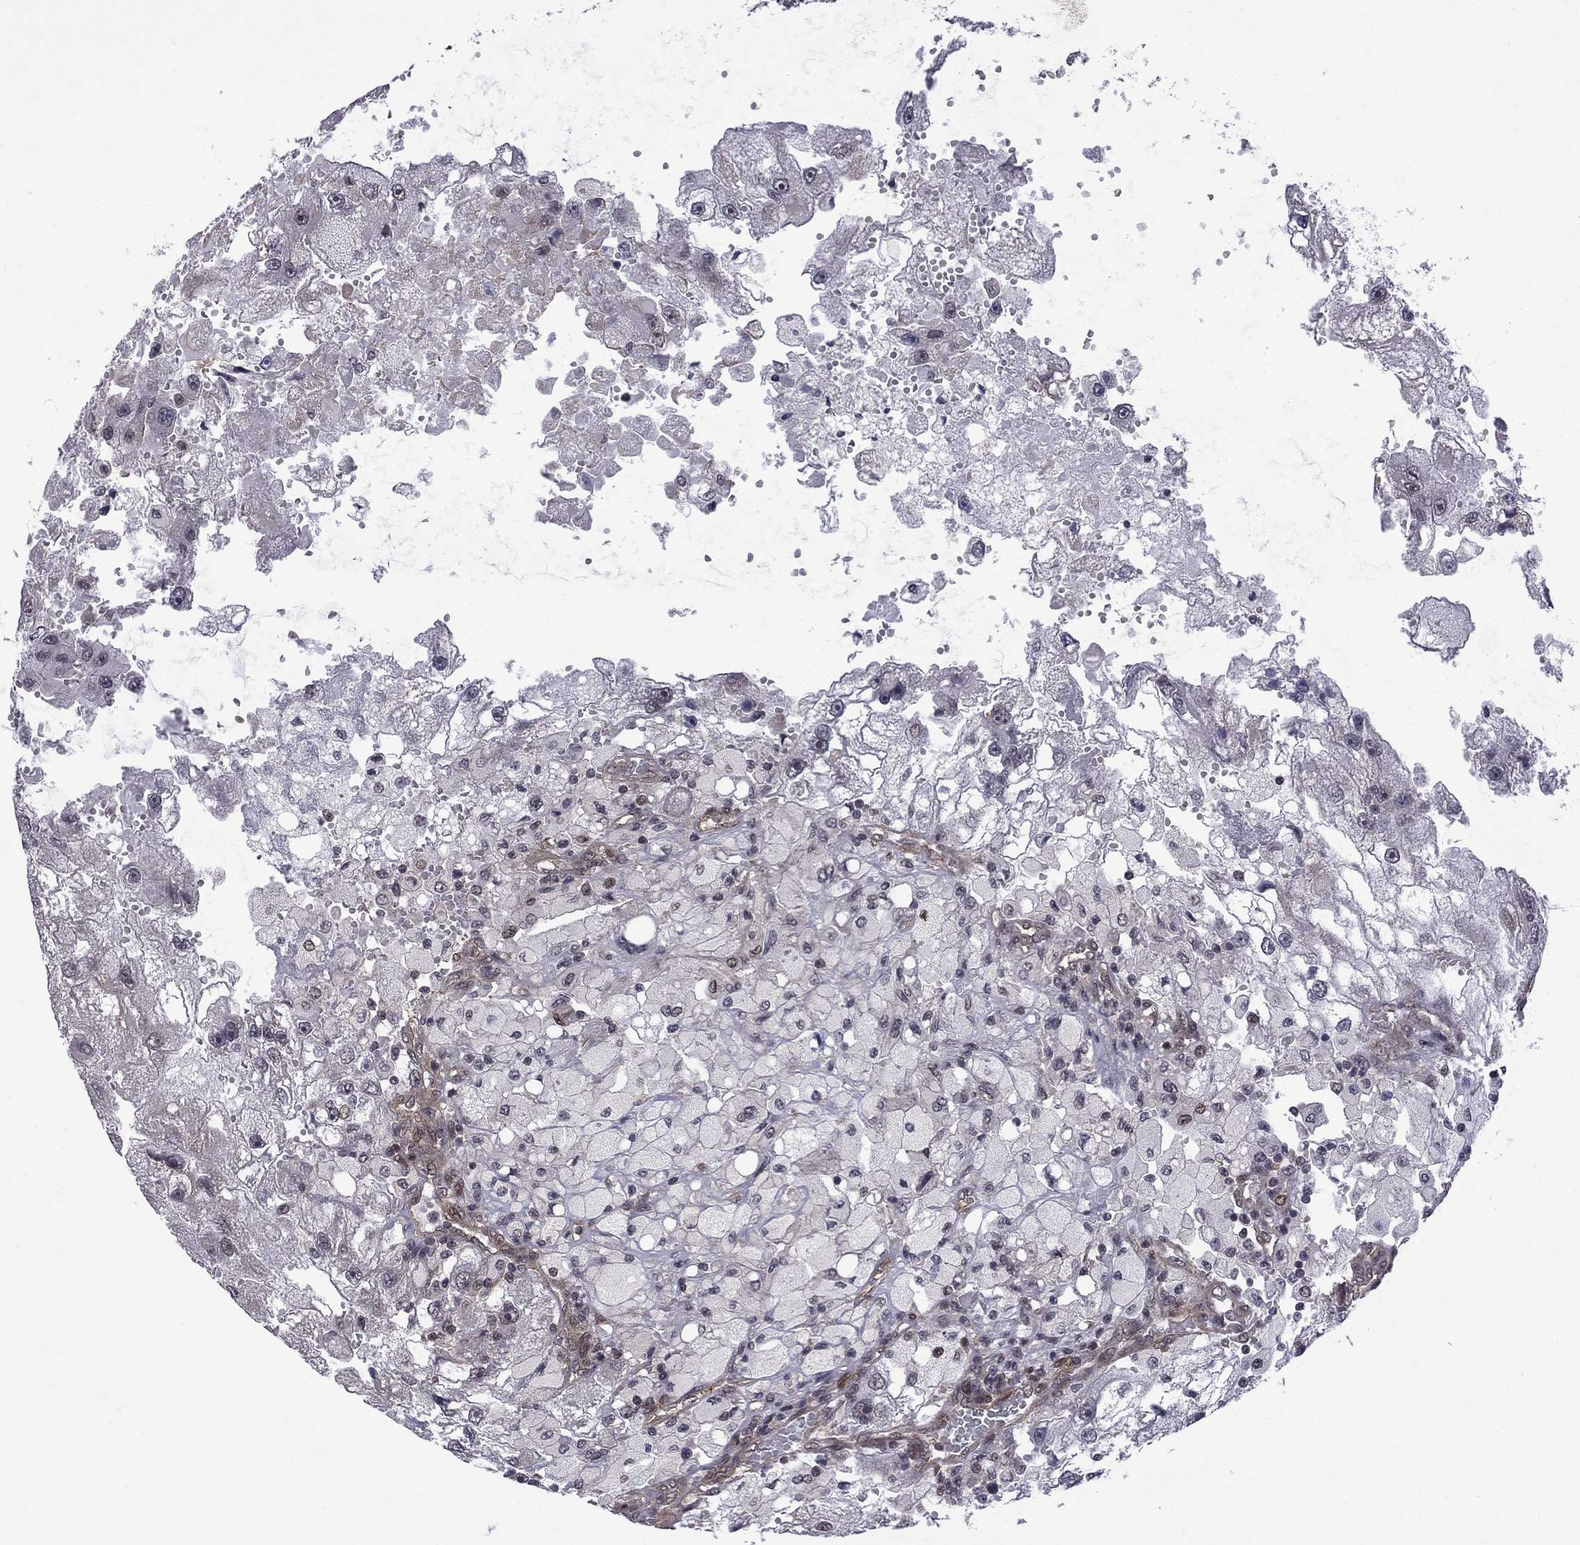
{"staining": {"intensity": "negative", "quantity": "none", "location": "none"}, "tissue": "renal cancer", "cell_type": "Tumor cells", "image_type": "cancer", "snomed": [{"axis": "morphology", "description": "Adenocarcinoma, NOS"}, {"axis": "topography", "description": "Kidney"}], "caption": "Histopathology image shows no significant protein positivity in tumor cells of renal cancer.", "gene": "BRF1", "patient": {"sex": "male", "age": 63}}